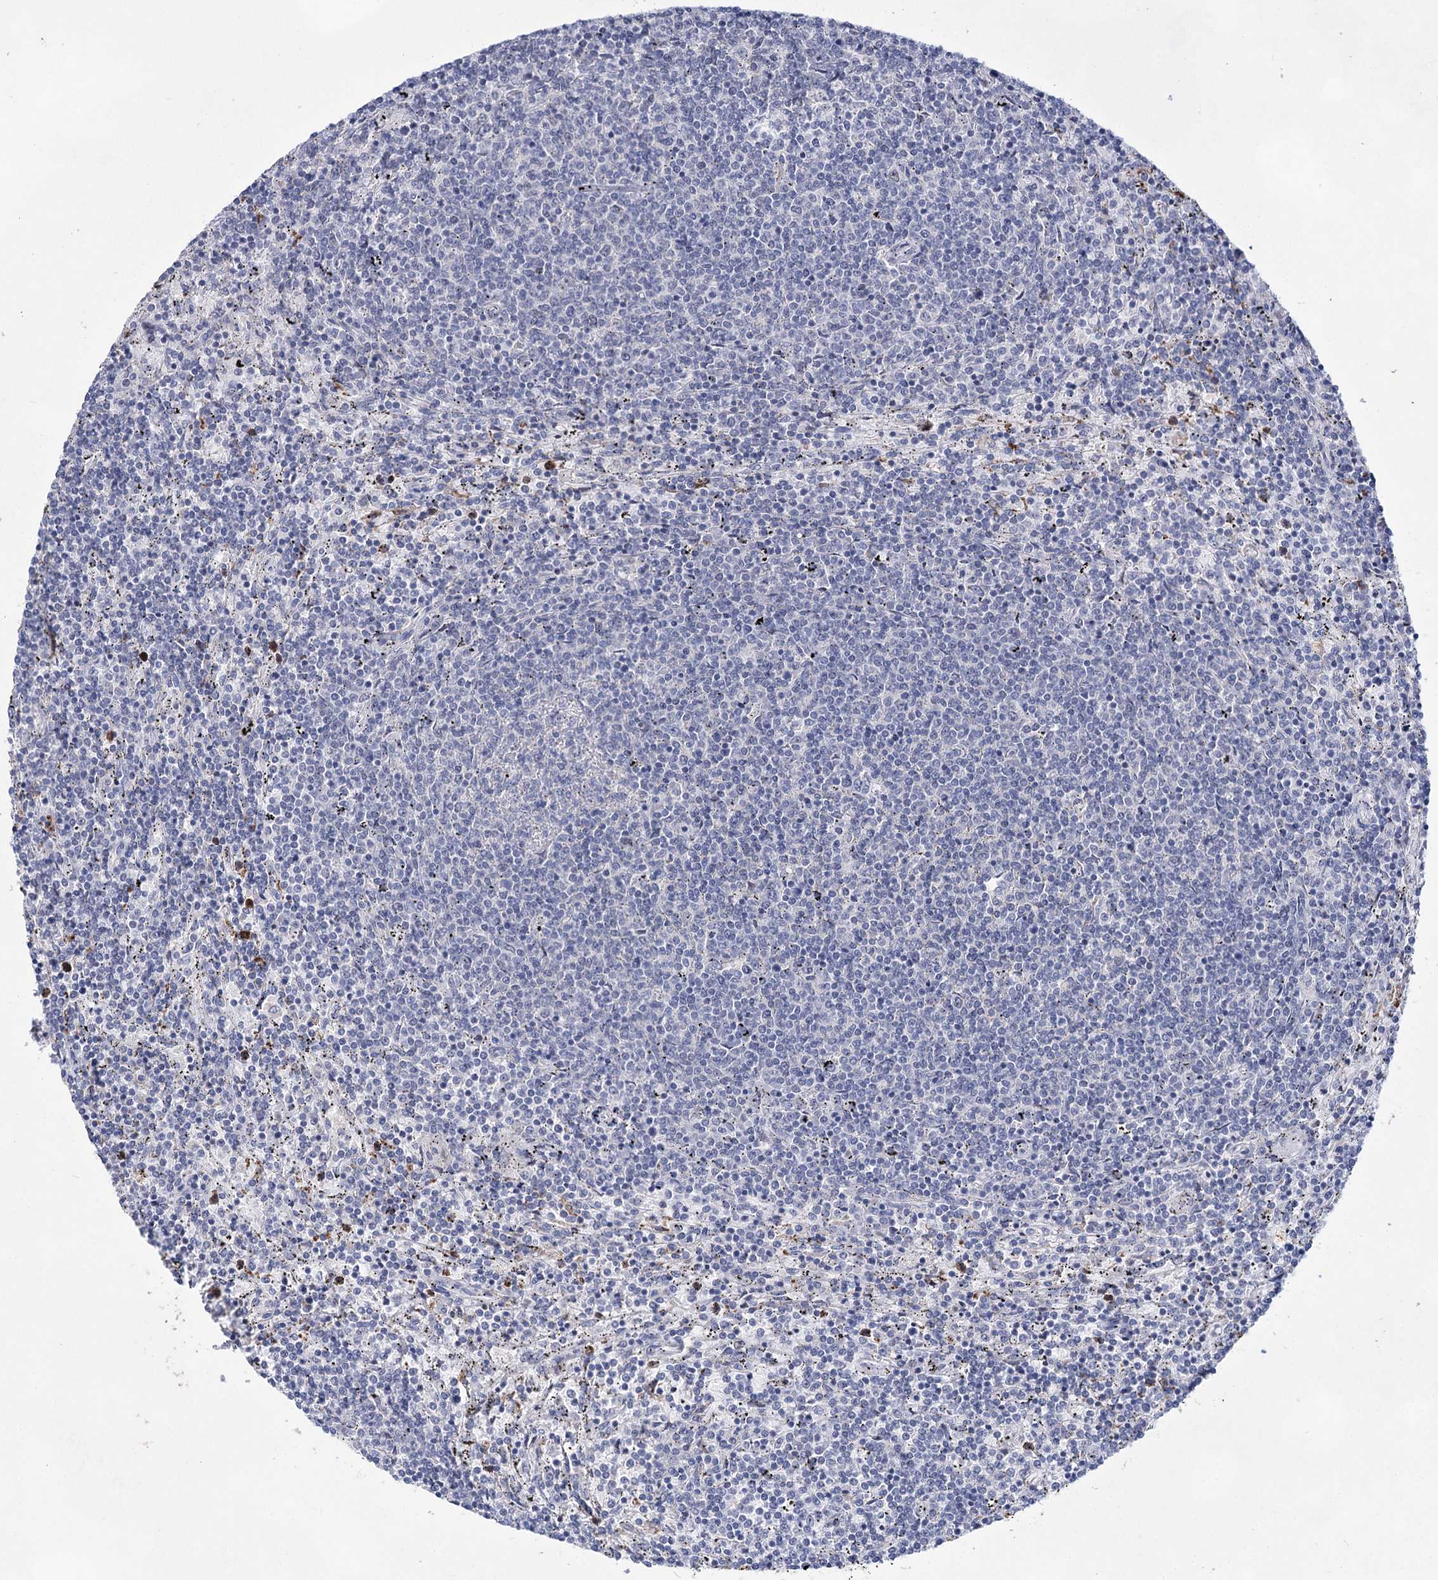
{"staining": {"intensity": "negative", "quantity": "none", "location": "none"}, "tissue": "lymphoma", "cell_type": "Tumor cells", "image_type": "cancer", "snomed": [{"axis": "morphology", "description": "Malignant lymphoma, non-Hodgkin's type, Low grade"}, {"axis": "topography", "description": "Spleen"}], "caption": "A micrograph of human lymphoma is negative for staining in tumor cells.", "gene": "UGDH", "patient": {"sex": "female", "age": 50}}